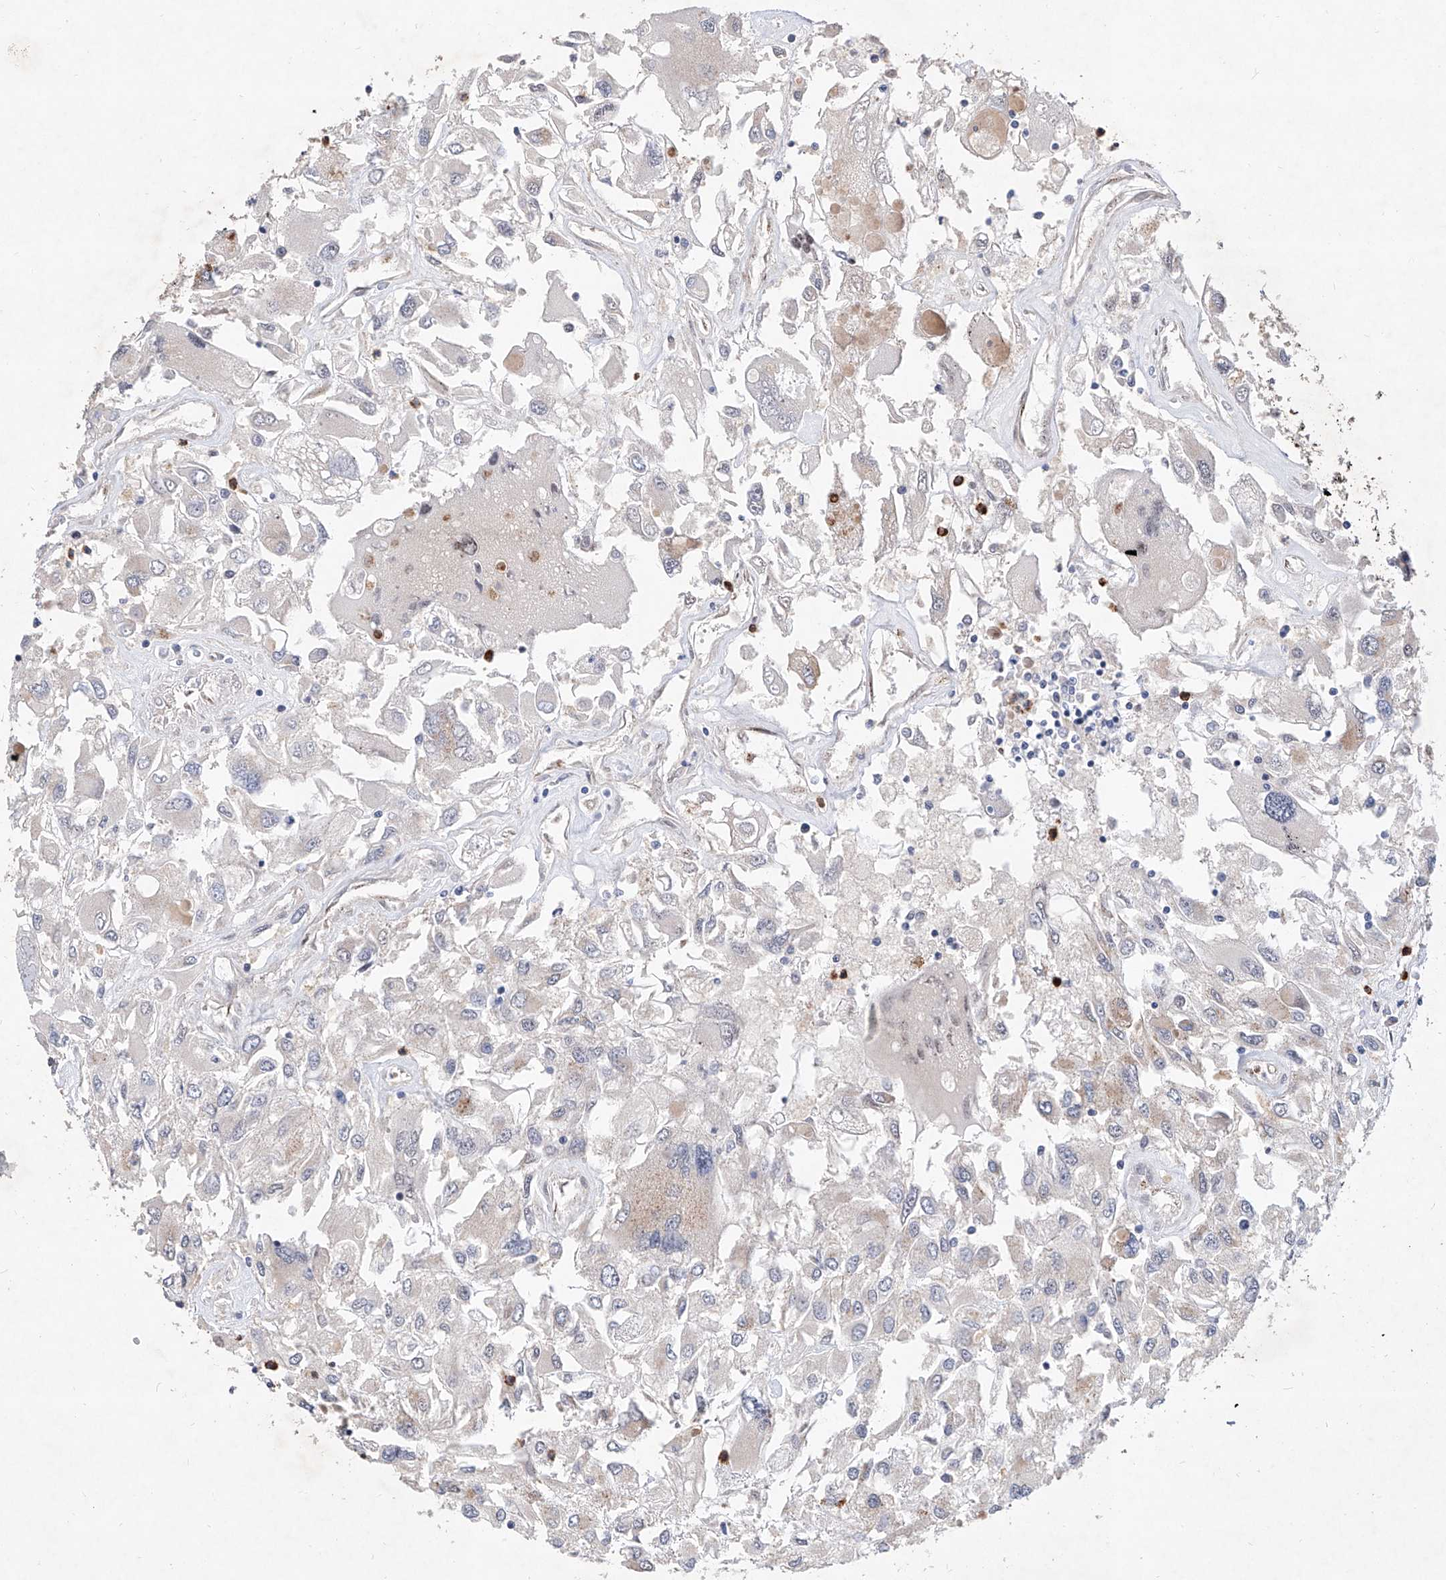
{"staining": {"intensity": "negative", "quantity": "none", "location": "none"}, "tissue": "renal cancer", "cell_type": "Tumor cells", "image_type": "cancer", "snomed": [{"axis": "morphology", "description": "Adenocarcinoma, NOS"}, {"axis": "topography", "description": "Kidney"}], "caption": "Tumor cells show no significant expression in renal cancer. The staining is performed using DAB (3,3'-diaminobenzidine) brown chromogen with nuclei counter-stained in using hematoxylin.", "gene": "MFSD4B", "patient": {"sex": "female", "age": 52}}